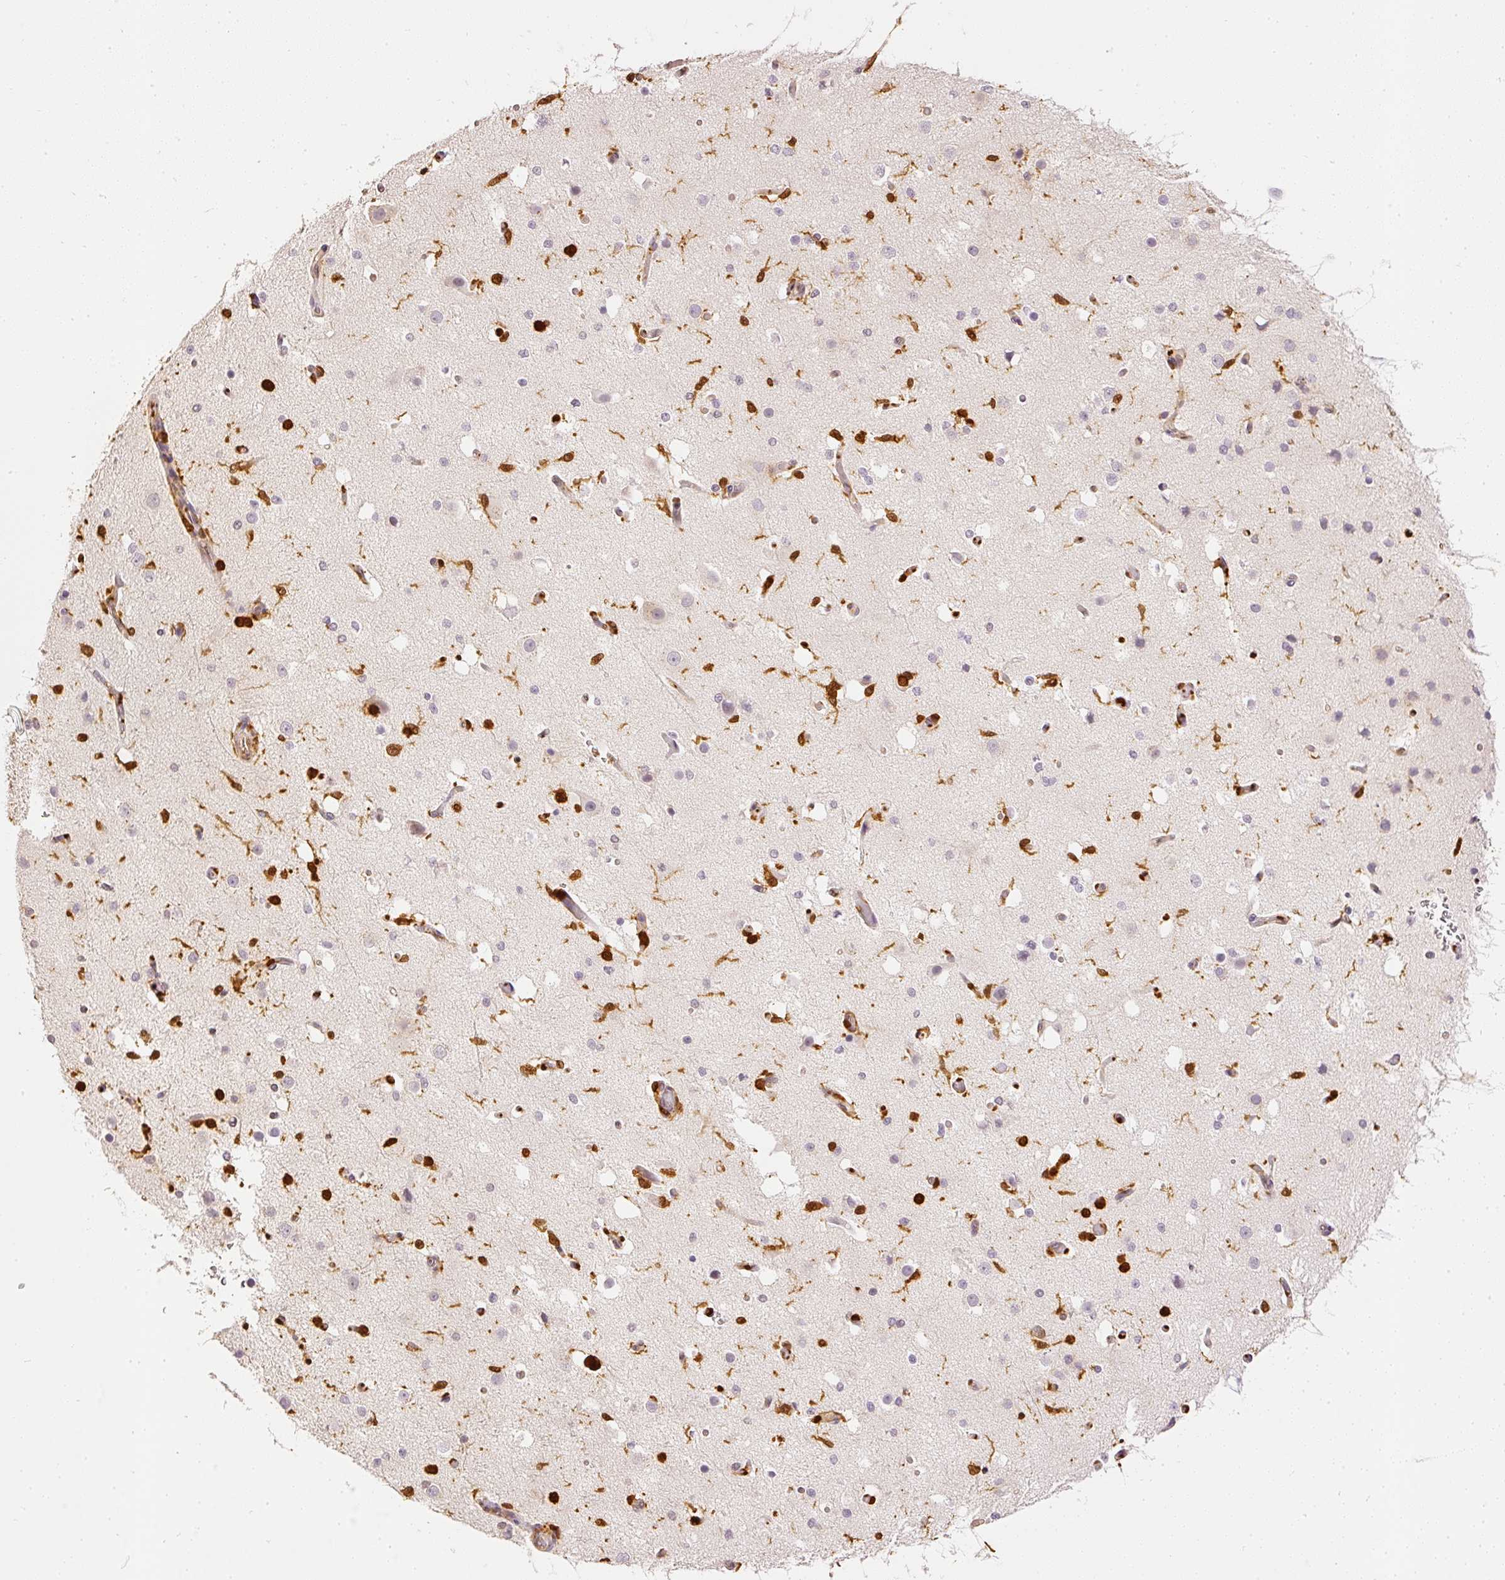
{"staining": {"intensity": "weak", "quantity": "25%-75%", "location": "cytoplasmic/membranous"}, "tissue": "cerebral cortex", "cell_type": "Endothelial cells", "image_type": "normal", "snomed": [{"axis": "morphology", "description": "Normal tissue, NOS"}, {"axis": "morphology", "description": "Inflammation, NOS"}, {"axis": "topography", "description": "Cerebral cortex"}], "caption": "Immunohistochemical staining of benign cerebral cortex demonstrates low levels of weak cytoplasmic/membranous staining in approximately 25%-75% of endothelial cells. (brown staining indicates protein expression, while blue staining denotes nuclei).", "gene": "PFN1", "patient": {"sex": "male", "age": 6}}